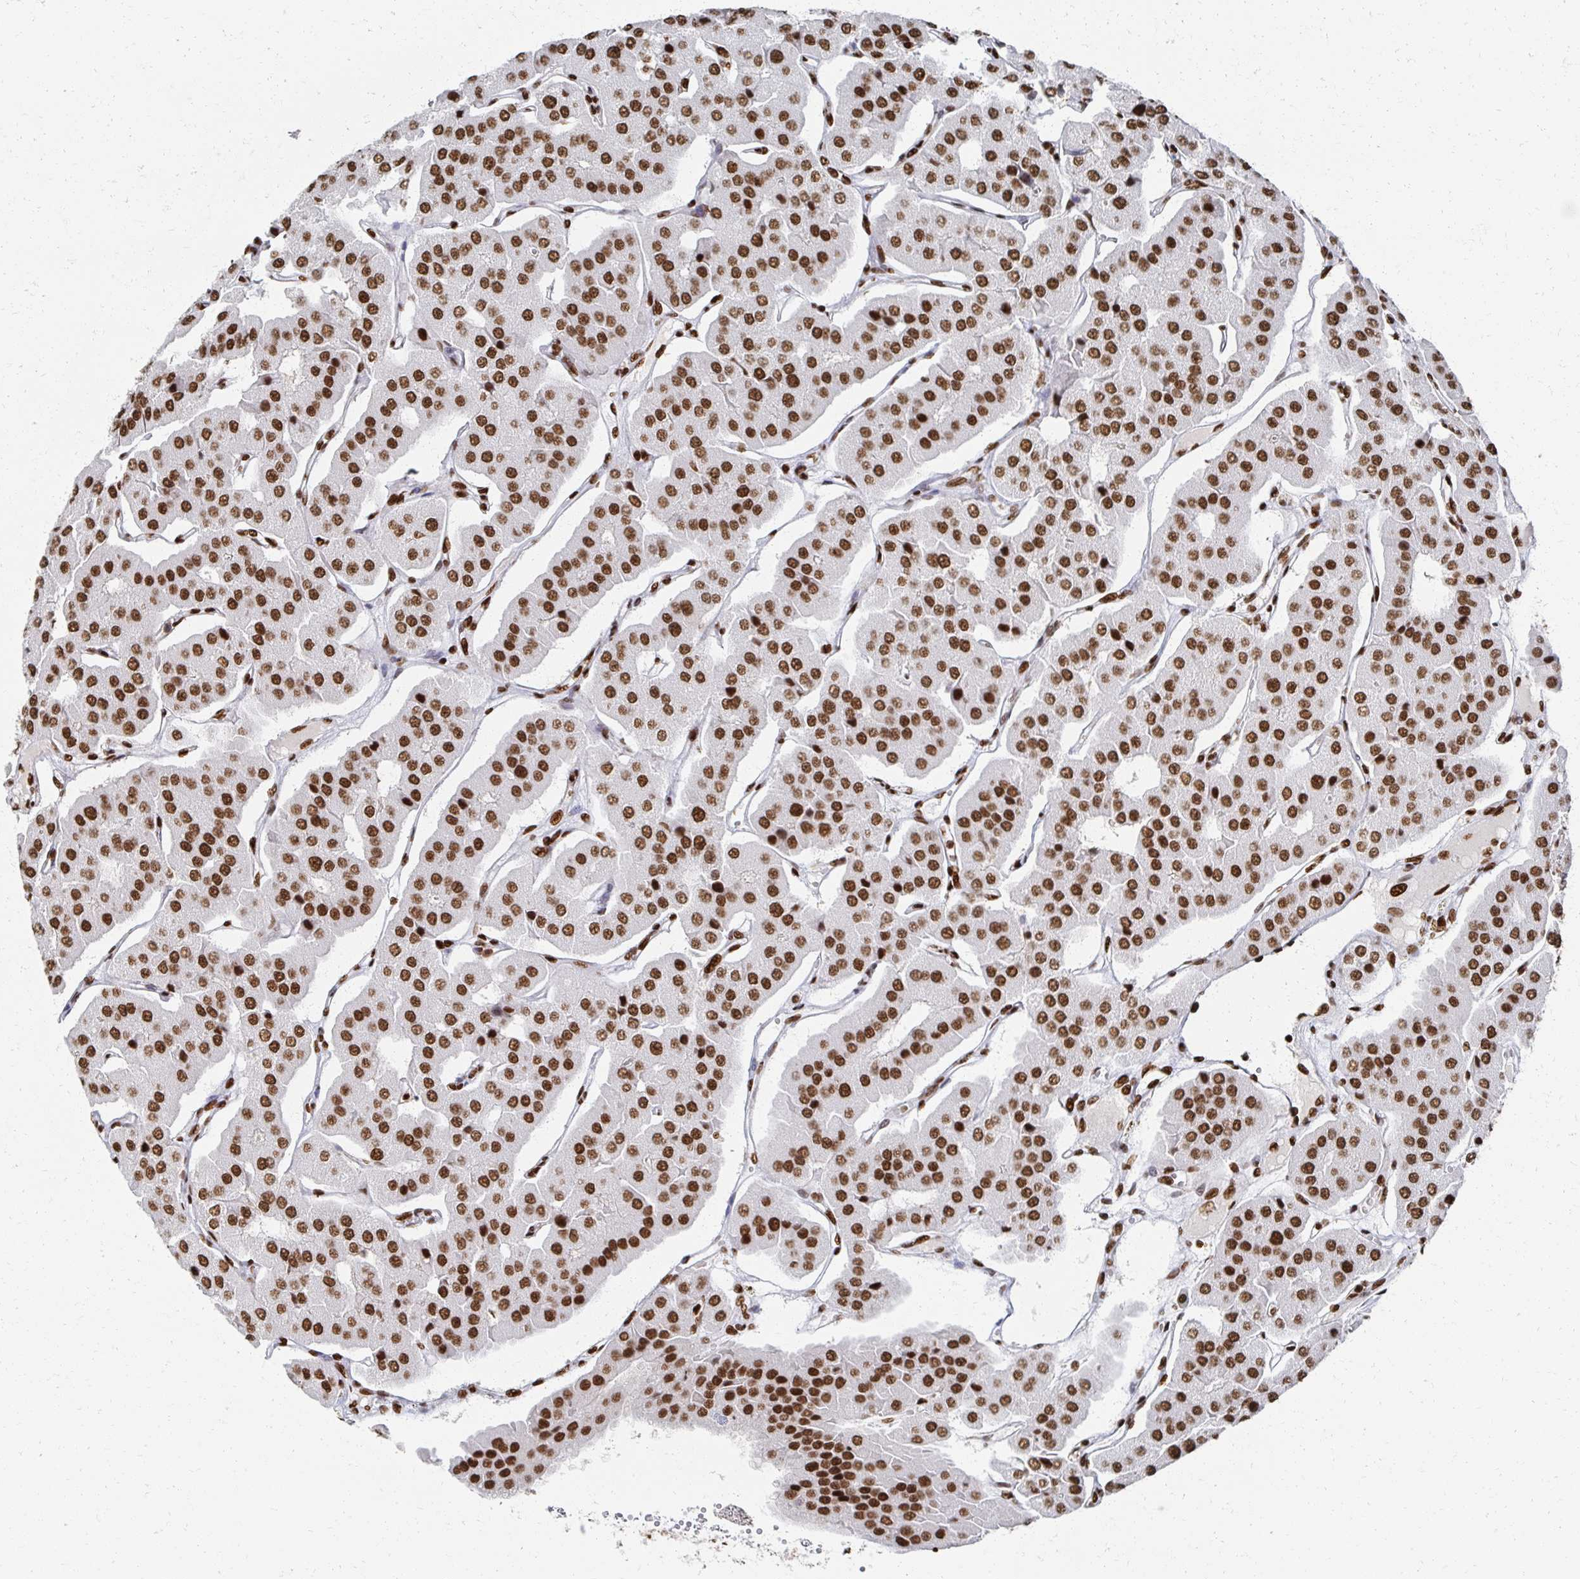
{"staining": {"intensity": "strong", "quantity": ">75%", "location": "nuclear"}, "tissue": "parathyroid gland", "cell_type": "Glandular cells", "image_type": "normal", "snomed": [{"axis": "morphology", "description": "Normal tissue, NOS"}, {"axis": "morphology", "description": "Adenoma, NOS"}, {"axis": "topography", "description": "Parathyroid gland"}], "caption": "A micrograph of parathyroid gland stained for a protein displays strong nuclear brown staining in glandular cells. (Brightfield microscopy of DAB IHC at high magnification).", "gene": "RBBP4", "patient": {"sex": "female", "age": 86}}